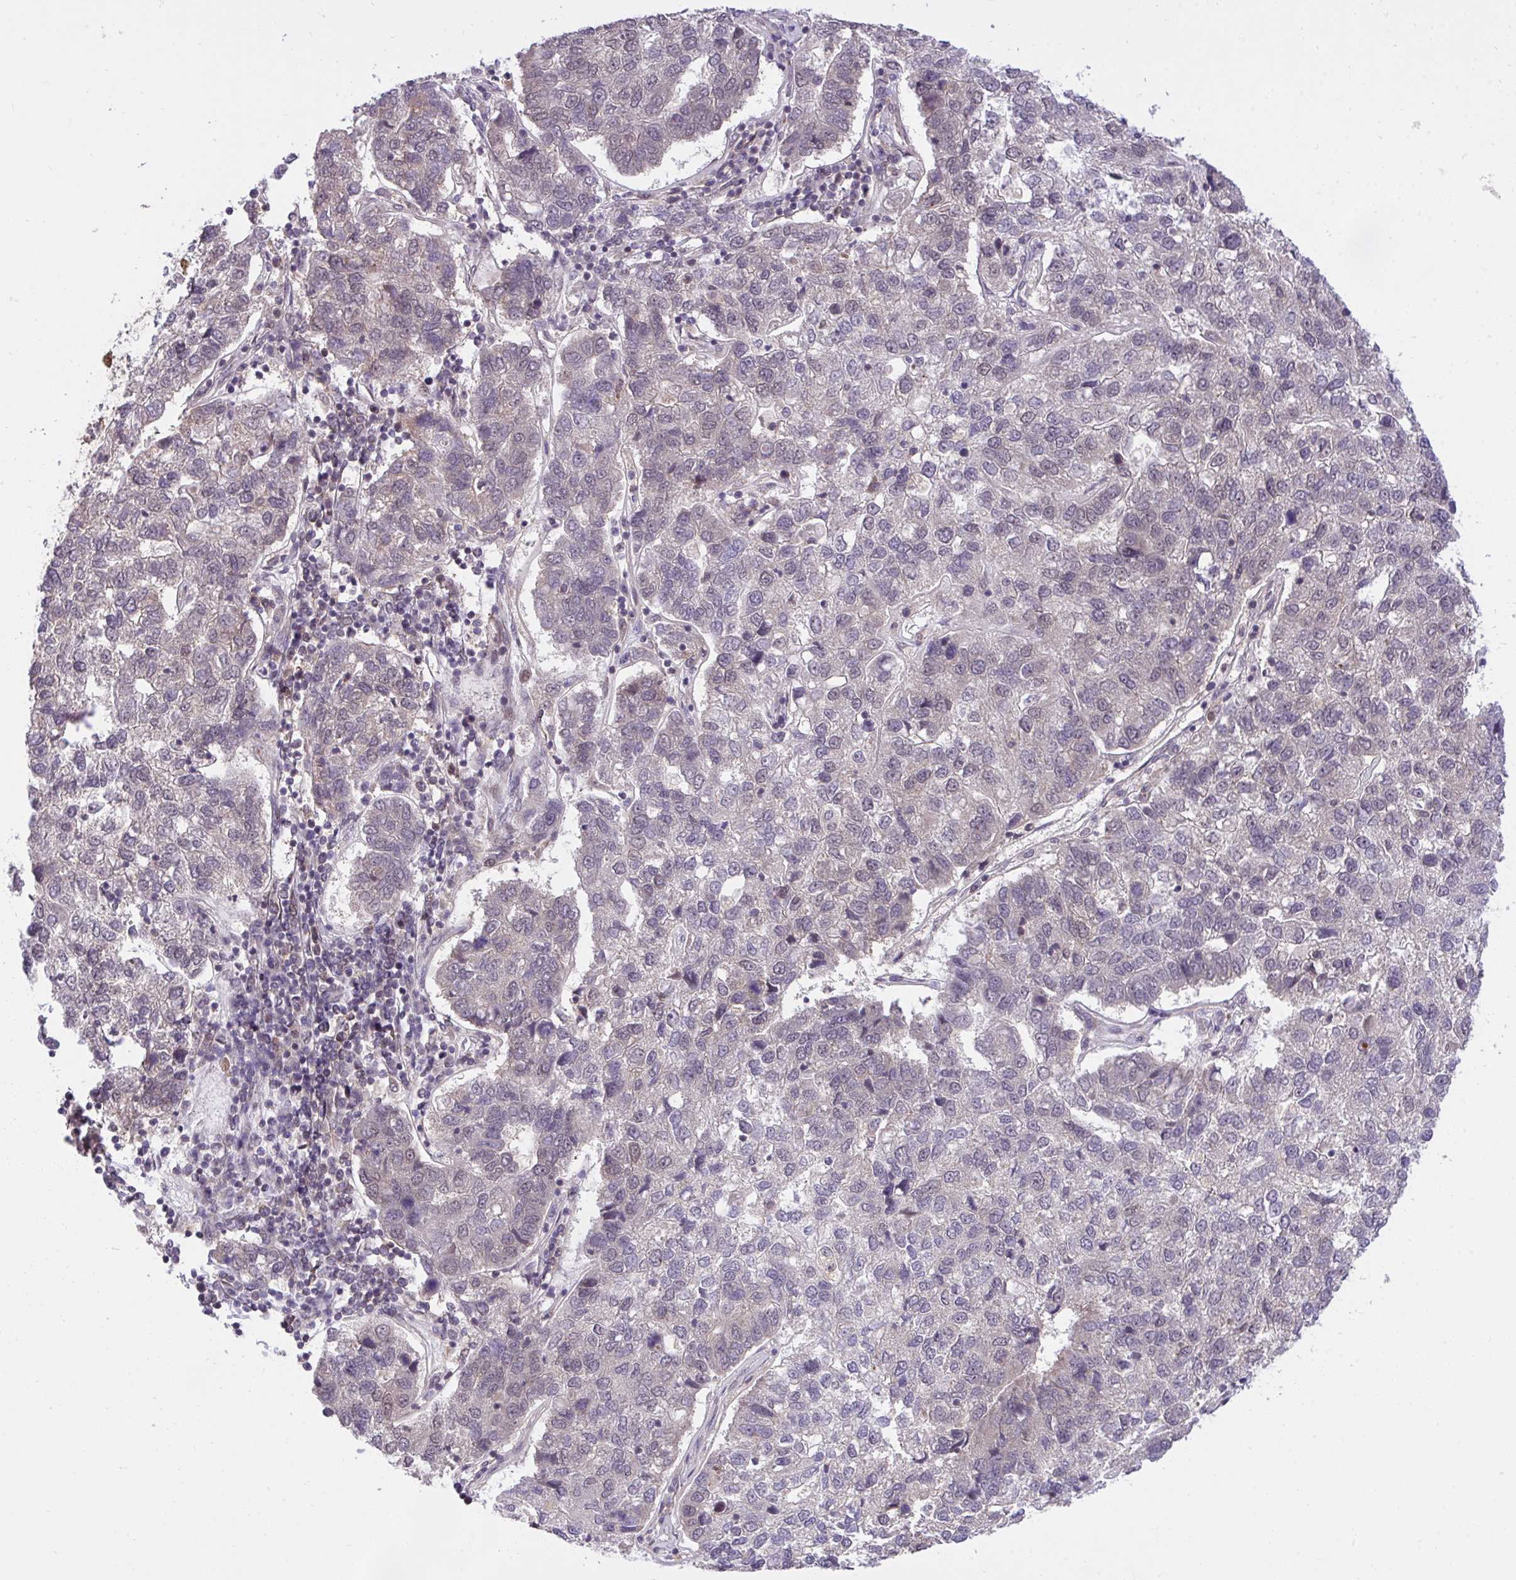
{"staining": {"intensity": "negative", "quantity": "none", "location": "none"}, "tissue": "pancreatic cancer", "cell_type": "Tumor cells", "image_type": "cancer", "snomed": [{"axis": "morphology", "description": "Adenocarcinoma, NOS"}, {"axis": "topography", "description": "Pancreas"}], "caption": "Pancreatic cancer (adenocarcinoma) was stained to show a protein in brown. There is no significant expression in tumor cells. (Immunohistochemistry (ihc), brightfield microscopy, high magnification).", "gene": "ERI1", "patient": {"sex": "female", "age": 61}}